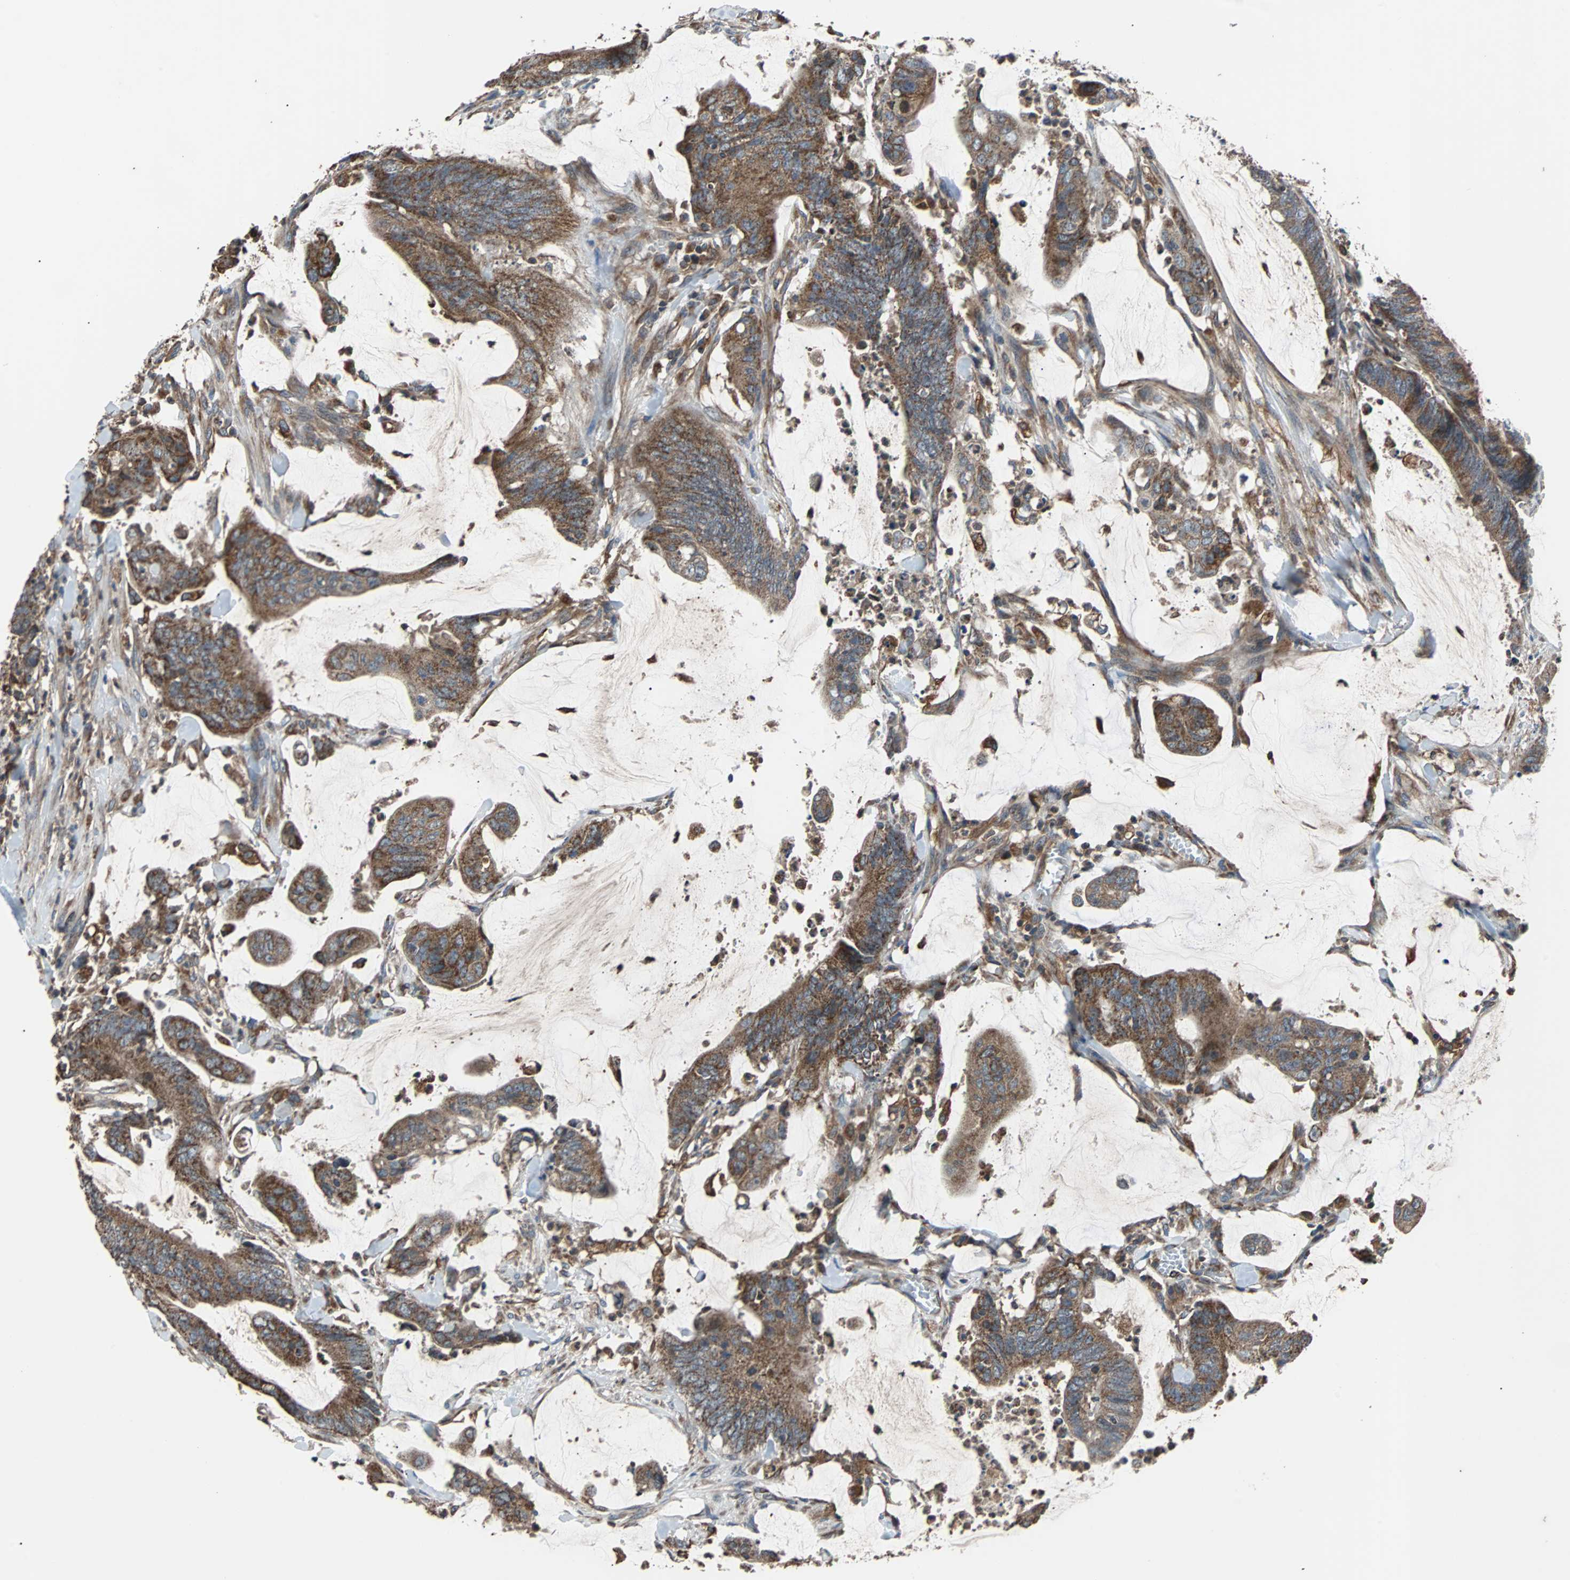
{"staining": {"intensity": "moderate", "quantity": ">75%", "location": "cytoplasmic/membranous"}, "tissue": "colorectal cancer", "cell_type": "Tumor cells", "image_type": "cancer", "snomed": [{"axis": "morphology", "description": "Adenocarcinoma, NOS"}, {"axis": "topography", "description": "Rectum"}], "caption": "There is medium levels of moderate cytoplasmic/membranous positivity in tumor cells of colorectal adenocarcinoma, as demonstrated by immunohistochemical staining (brown color).", "gene": "ACTR3", "patient": {"sex": "female", "age": 66}}